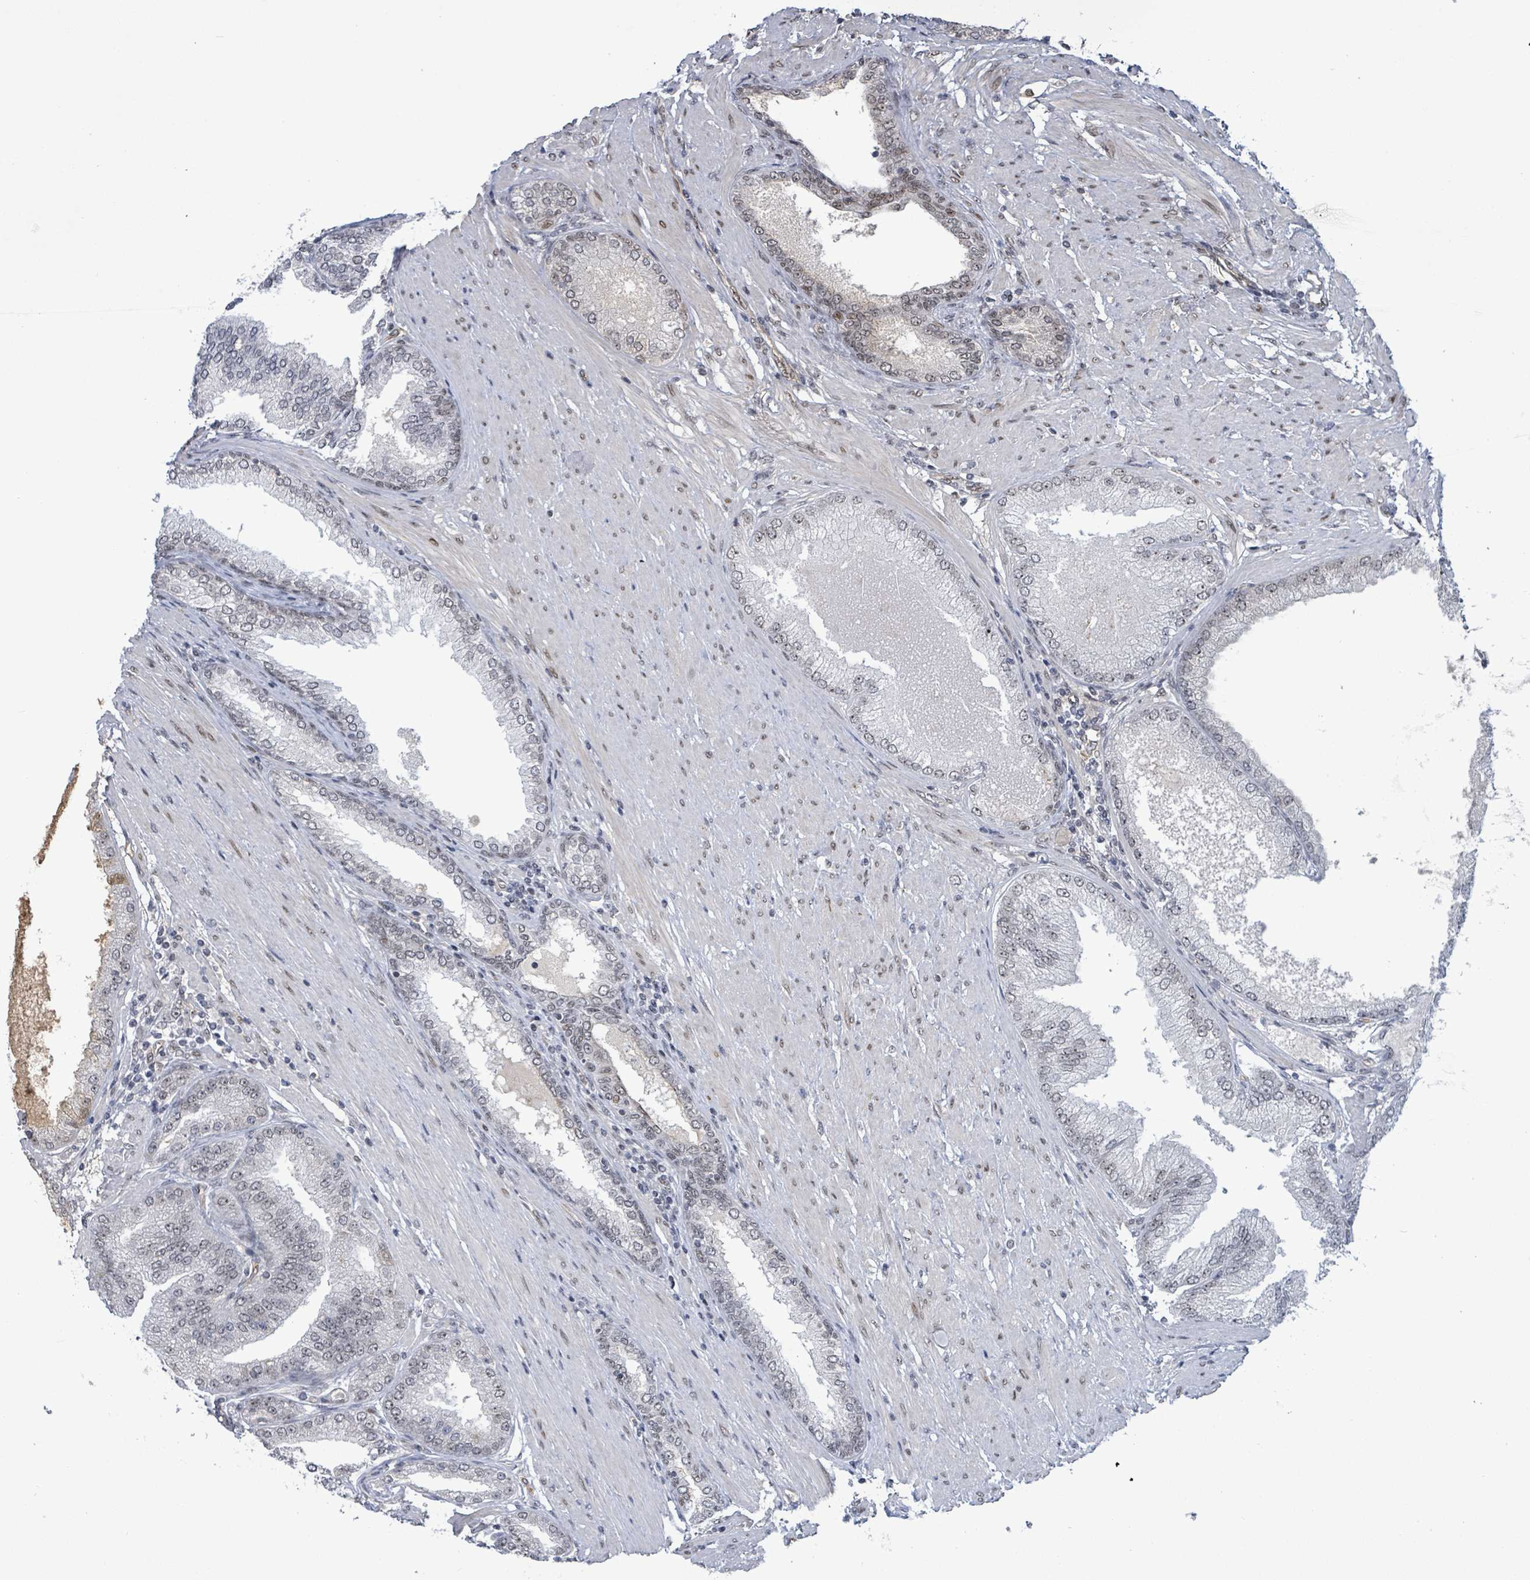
{"staining": {"intensity": "negative", "quantity": "none", "location": "none"}, "tissue": "prostate cancer", "cell_type": "Tumor cells", "image_type": "cancer", "snomed": [{"axis": "morphology", "description": "Adenocarcinoma, High grade"}, {"axis": "topography", "description": "Prostate"}], "caption": "Prostate high-grade adenocarcinoma was stained to show a protein in brown. There is no significant staining in tumor cells.", "gene": "RRN3", "patient": {"sex": "male", "age": 71}}